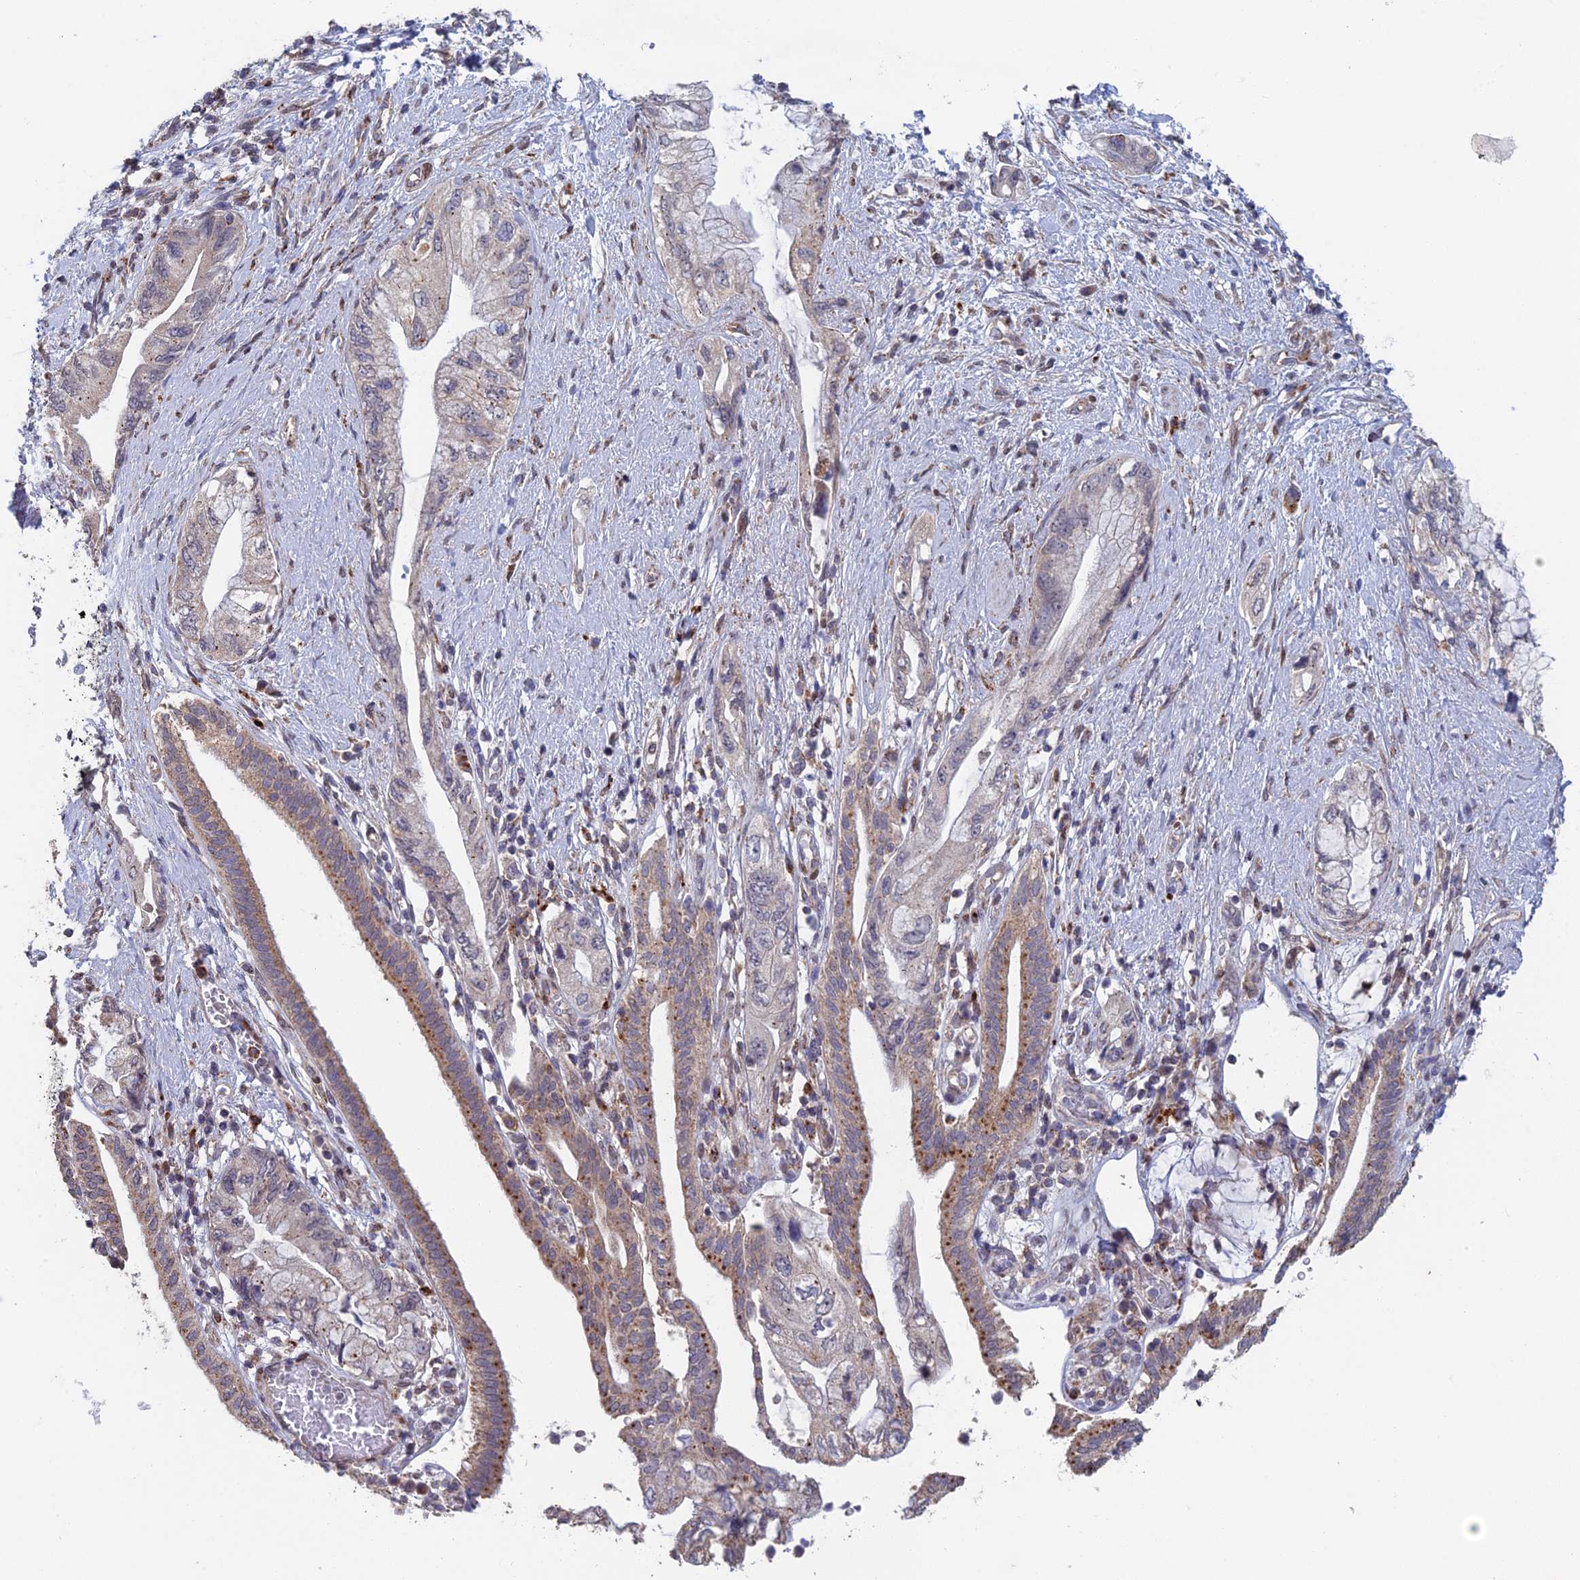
{"staining": {"intensity": "moderate", "quantity": "<25%", "location": "cytoplasmic/membranous"}, "tissue": "pancreatic cancer", "cell_type": "Tumor cells", "image_type": "cancer", "snomed": [{"axis": "morphology", "description": "Adenocarcinoma, NOS"}, {"axis": "topography", "description": "Pancreas"}], "caption": "Immunohistochemistry histopathology image of pancreatic cancer stained for a protein (brown), which exhibits low levels of moderate cytoplasmic/membranous expression in about <25% of tumor cells.", "gene": "FOXS1", "patient": {"sex": "female", "age": 73}}